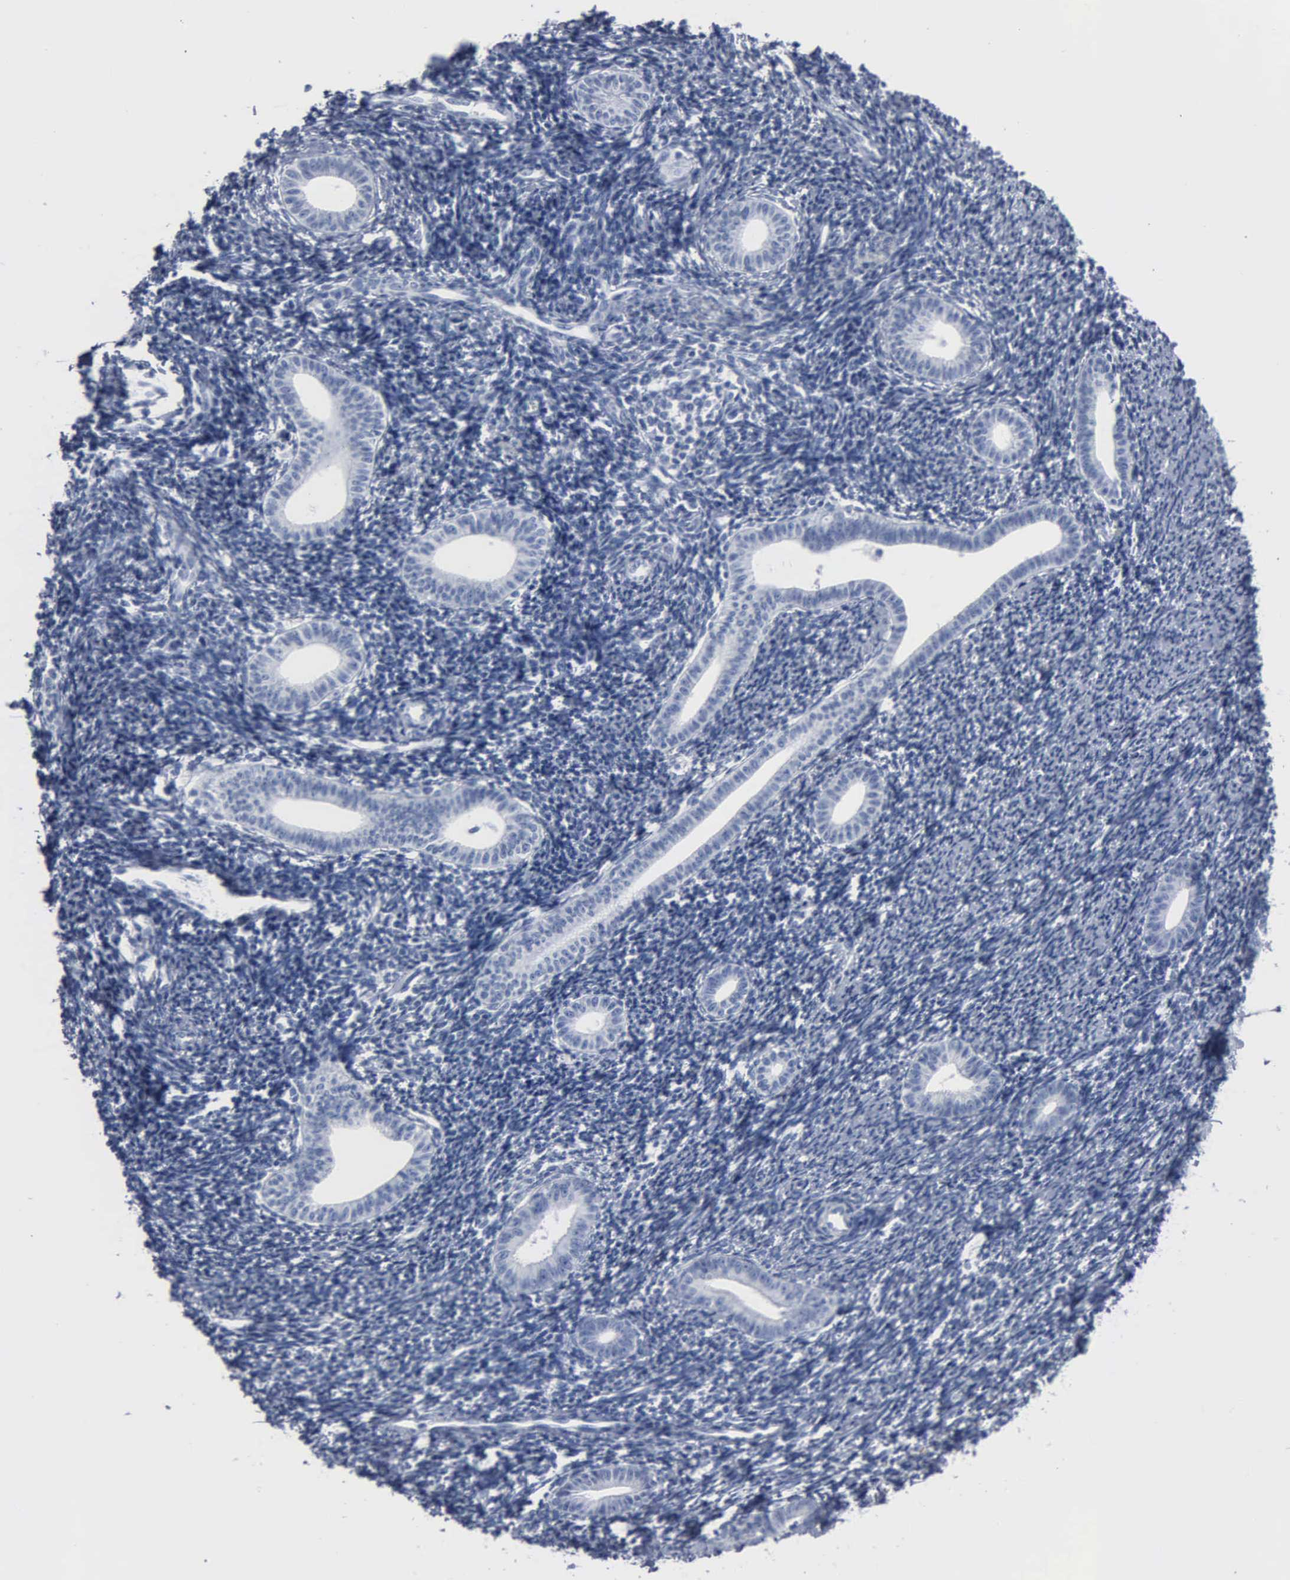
{"staining": {"intensity": "negative", "quantity": "none", "location": "none"}, "tissue": "endometrium", "cell_type": "Cells in endometrial stroma", "image_type": "normal", "snomed": [{"axis": "morphology", "description": "Normal tissue, NOS"}, {"axis": "topography", "description": "Endometrium"}], "caption": "Immunohistochemistry (IHC) of unremarkable endometrium shows no staining in cells in endometrial stroma.", "gene": "DMD", "patient": {"sex": "female", "age": 52}}